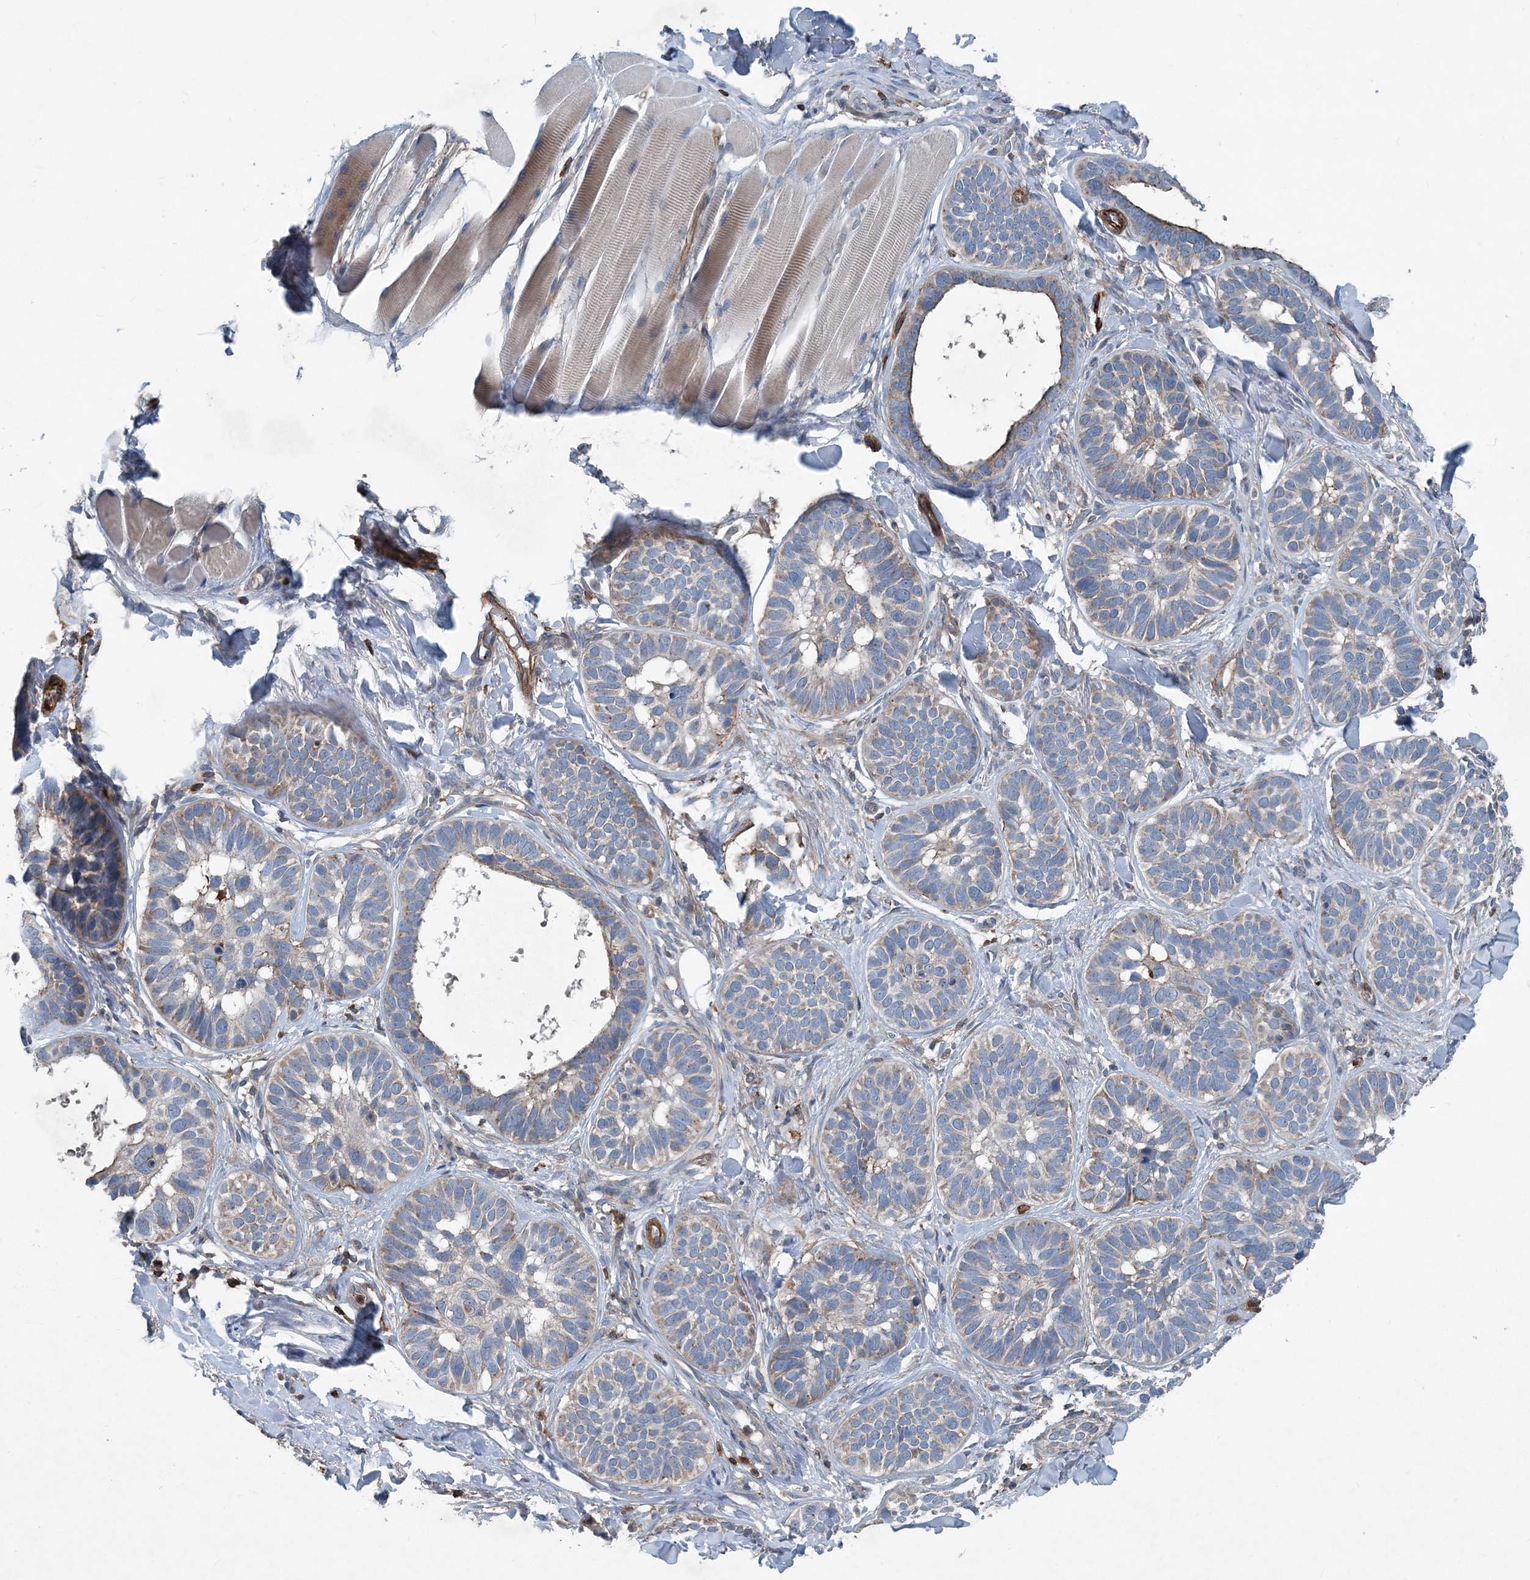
{"staining": {"intensity": "negative", "quantity": "none", "location": "none"}, "tissue": "skin cancer", "cell_type": "Tumor cells", "image_type": "cancer", "snomed": [{"axis": "morphology", "description": "Basal cell carcinoma"}, {"axis": "topography", "description": "Skin"}], "caption": "Tumor cells show no significant positivity in basal cell carcinoma (skin). (Brightfield microscopy of DAB (3,3'-diaminobenzidine) IHC at high magnification).", "gene": "DGUOK", "patient": {"sex": "male", "age": 62}}